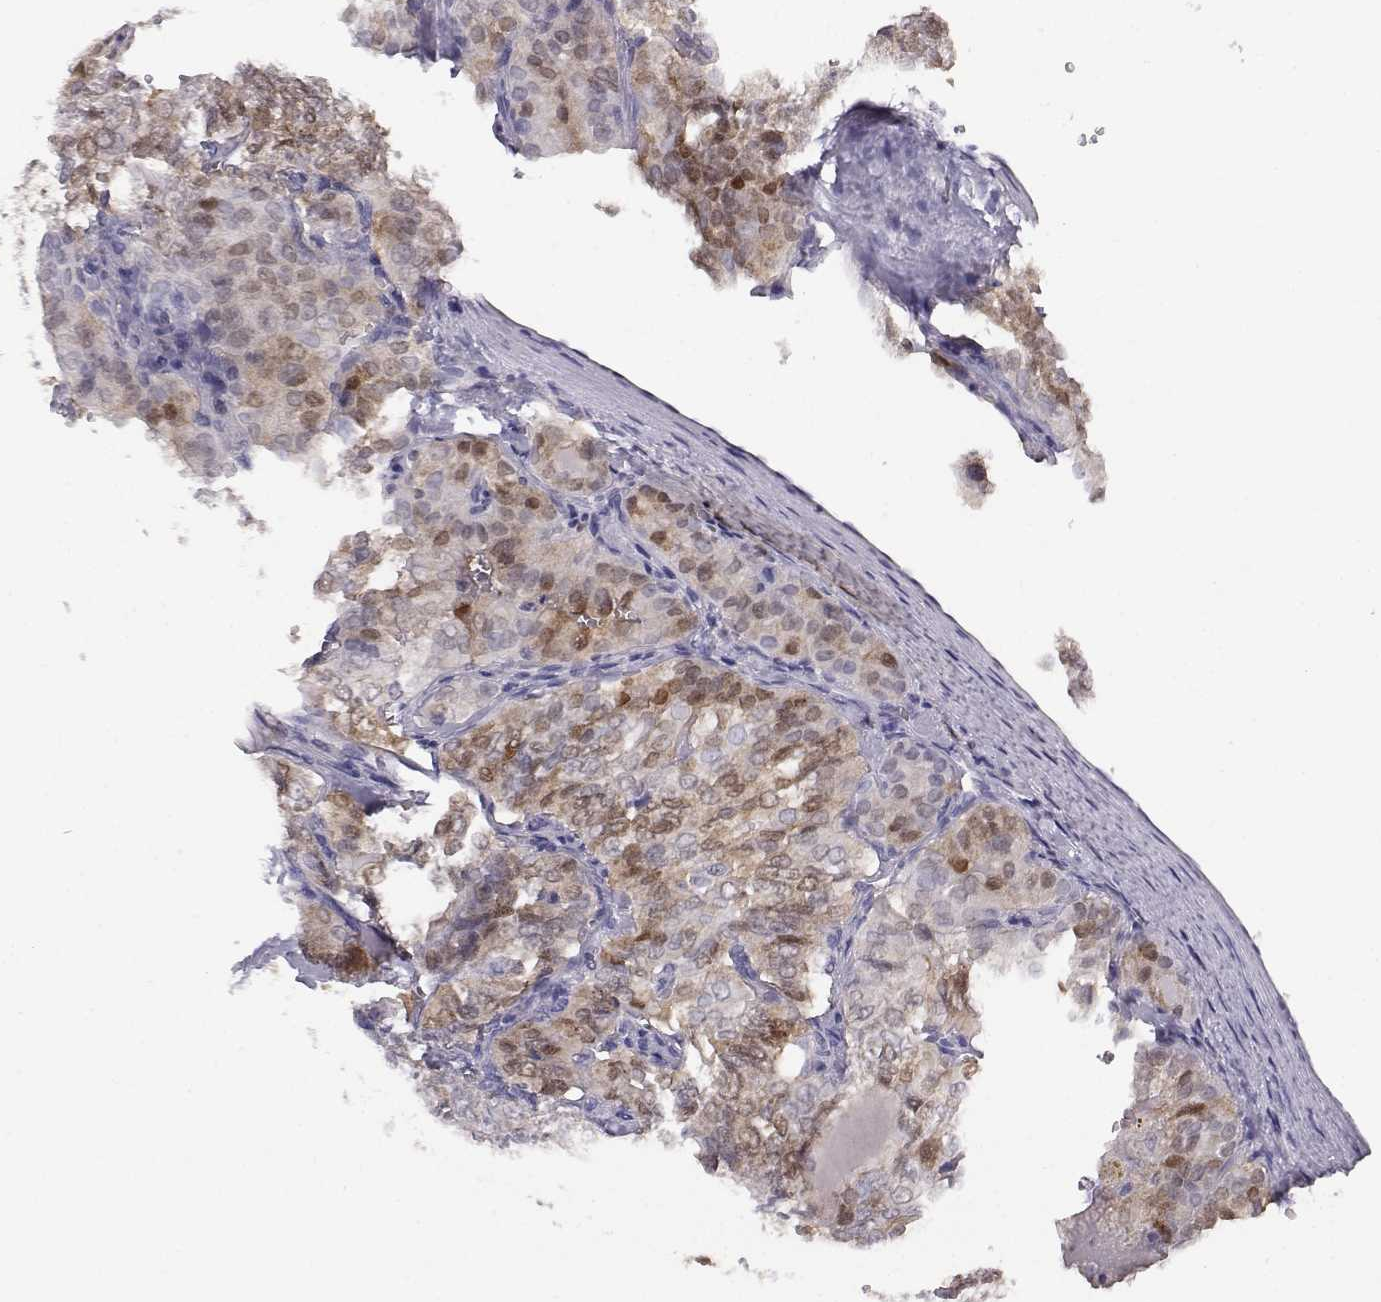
{"staining": {"intensity": "moderate", "quantity": "<25%", "location": "cytoplasmic/membranous,nuclear"}, "tissue": "thyroid cancer", "cell_type": "Tumor cells", "image_type": "cancer", "snomed": [{"axis": "morphology", "description": "Papillary adenocarcinoma, NOS"}, {"axis": "topography", "description": "Thyroid gland"}], "caption": "Papillary adenocarcinoma (thyroid) stained with a brown dye demonstrates moderate cytoplasmic/membranous and nuclear positive staining in about <25% of tumor cells.", "gene": "AKR1B1", "patient": {"sex": "female", "age": 41}}